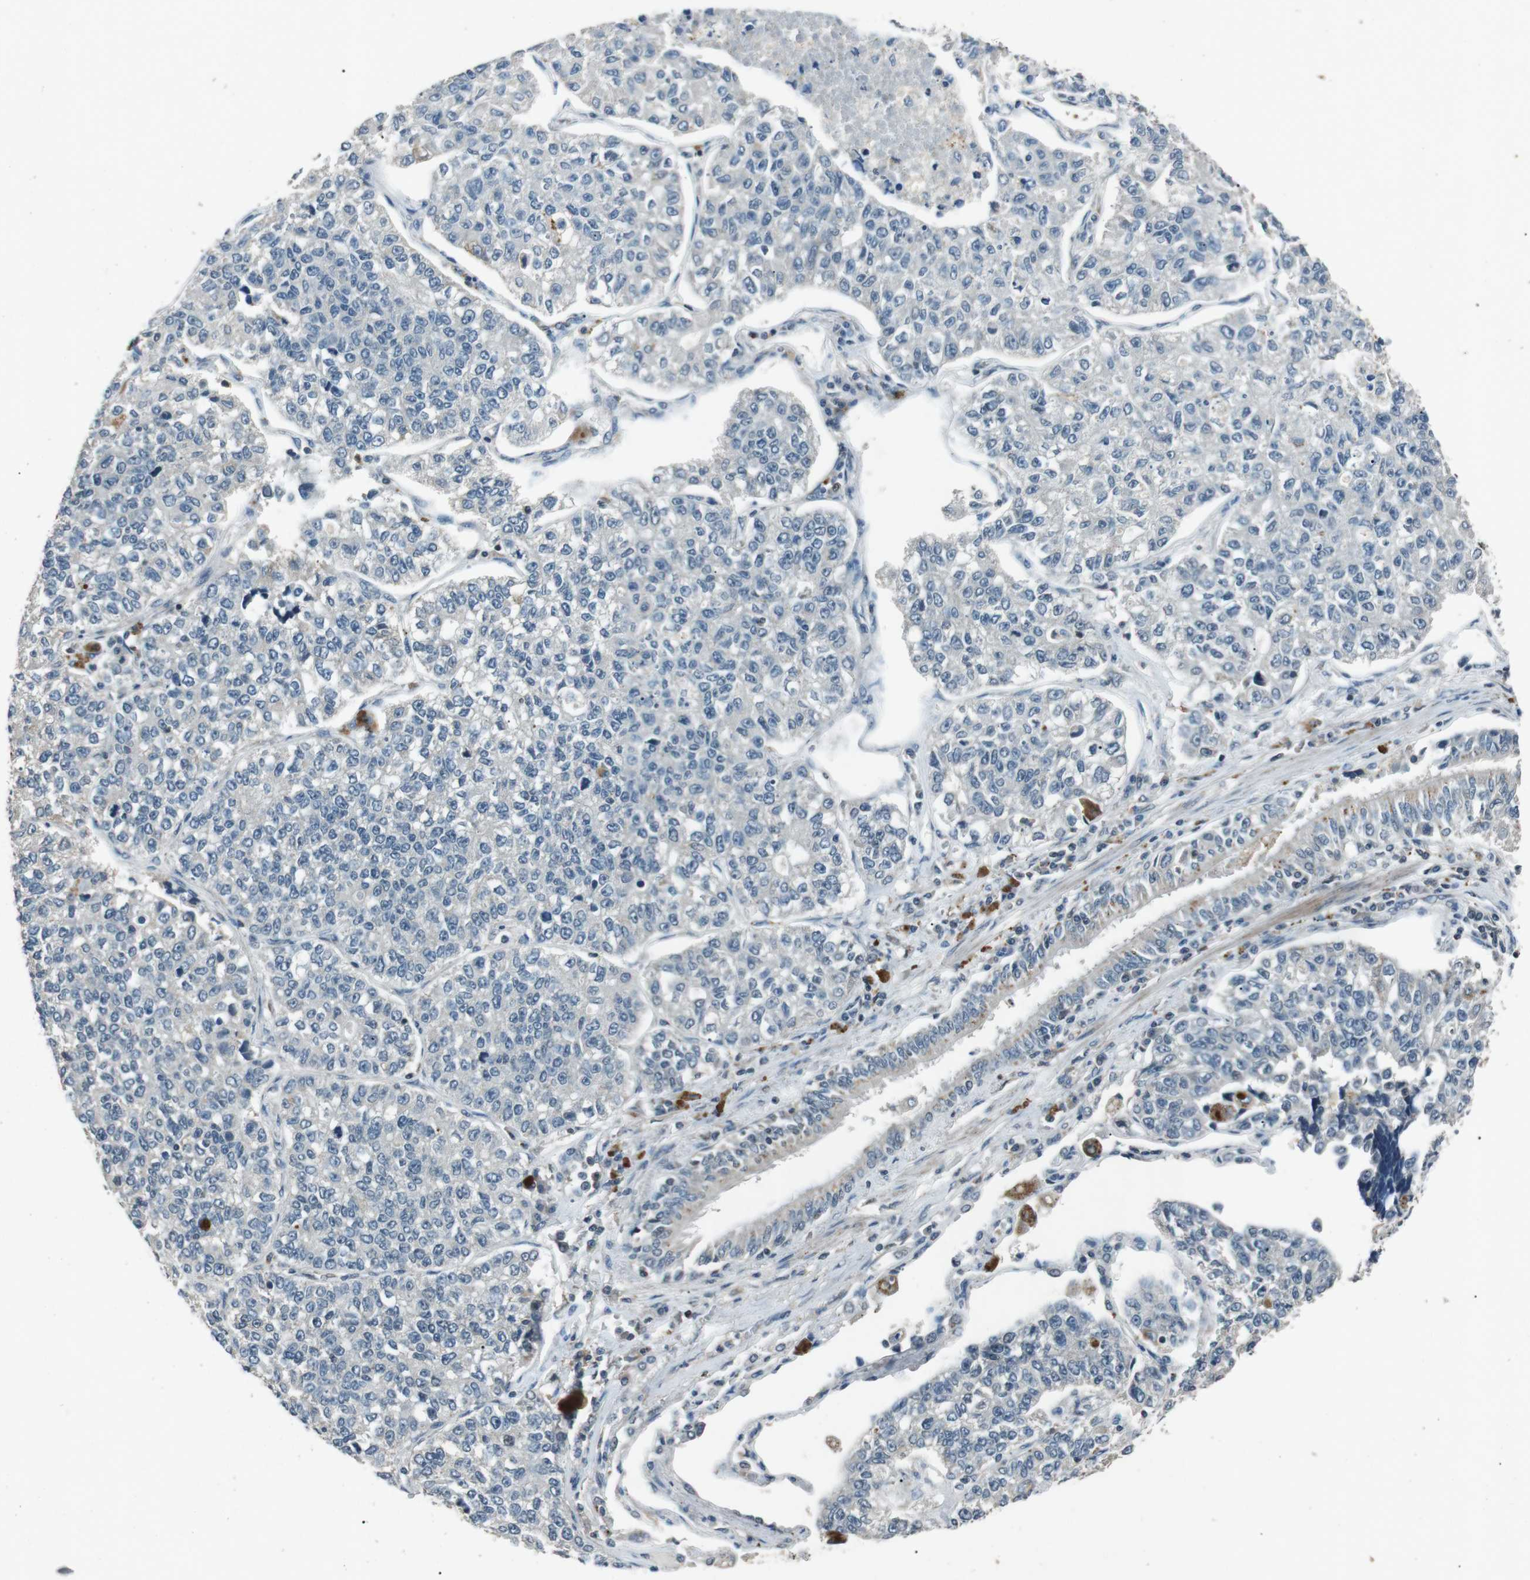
{"staining": {"intensity": "negative", "quantity": "none", "location": "none"}, "tissue": "lung cancer", "cell_type": "Tumor cells", "image_type": "cancer", "snomed": [{"axis": "morphology", "description": "Adenocarcinoma, NOS"}, {"axis": "topography", "description": "Lung"}], "caption": "High power microscopy image of an immunohistochemistry (IHC) histopathology image of lung cancer (adenocarcinoma), revealing no significant staining in tumor cells.", "gene": "NEK7", "patient": {"sex": "male", "age": 49}}